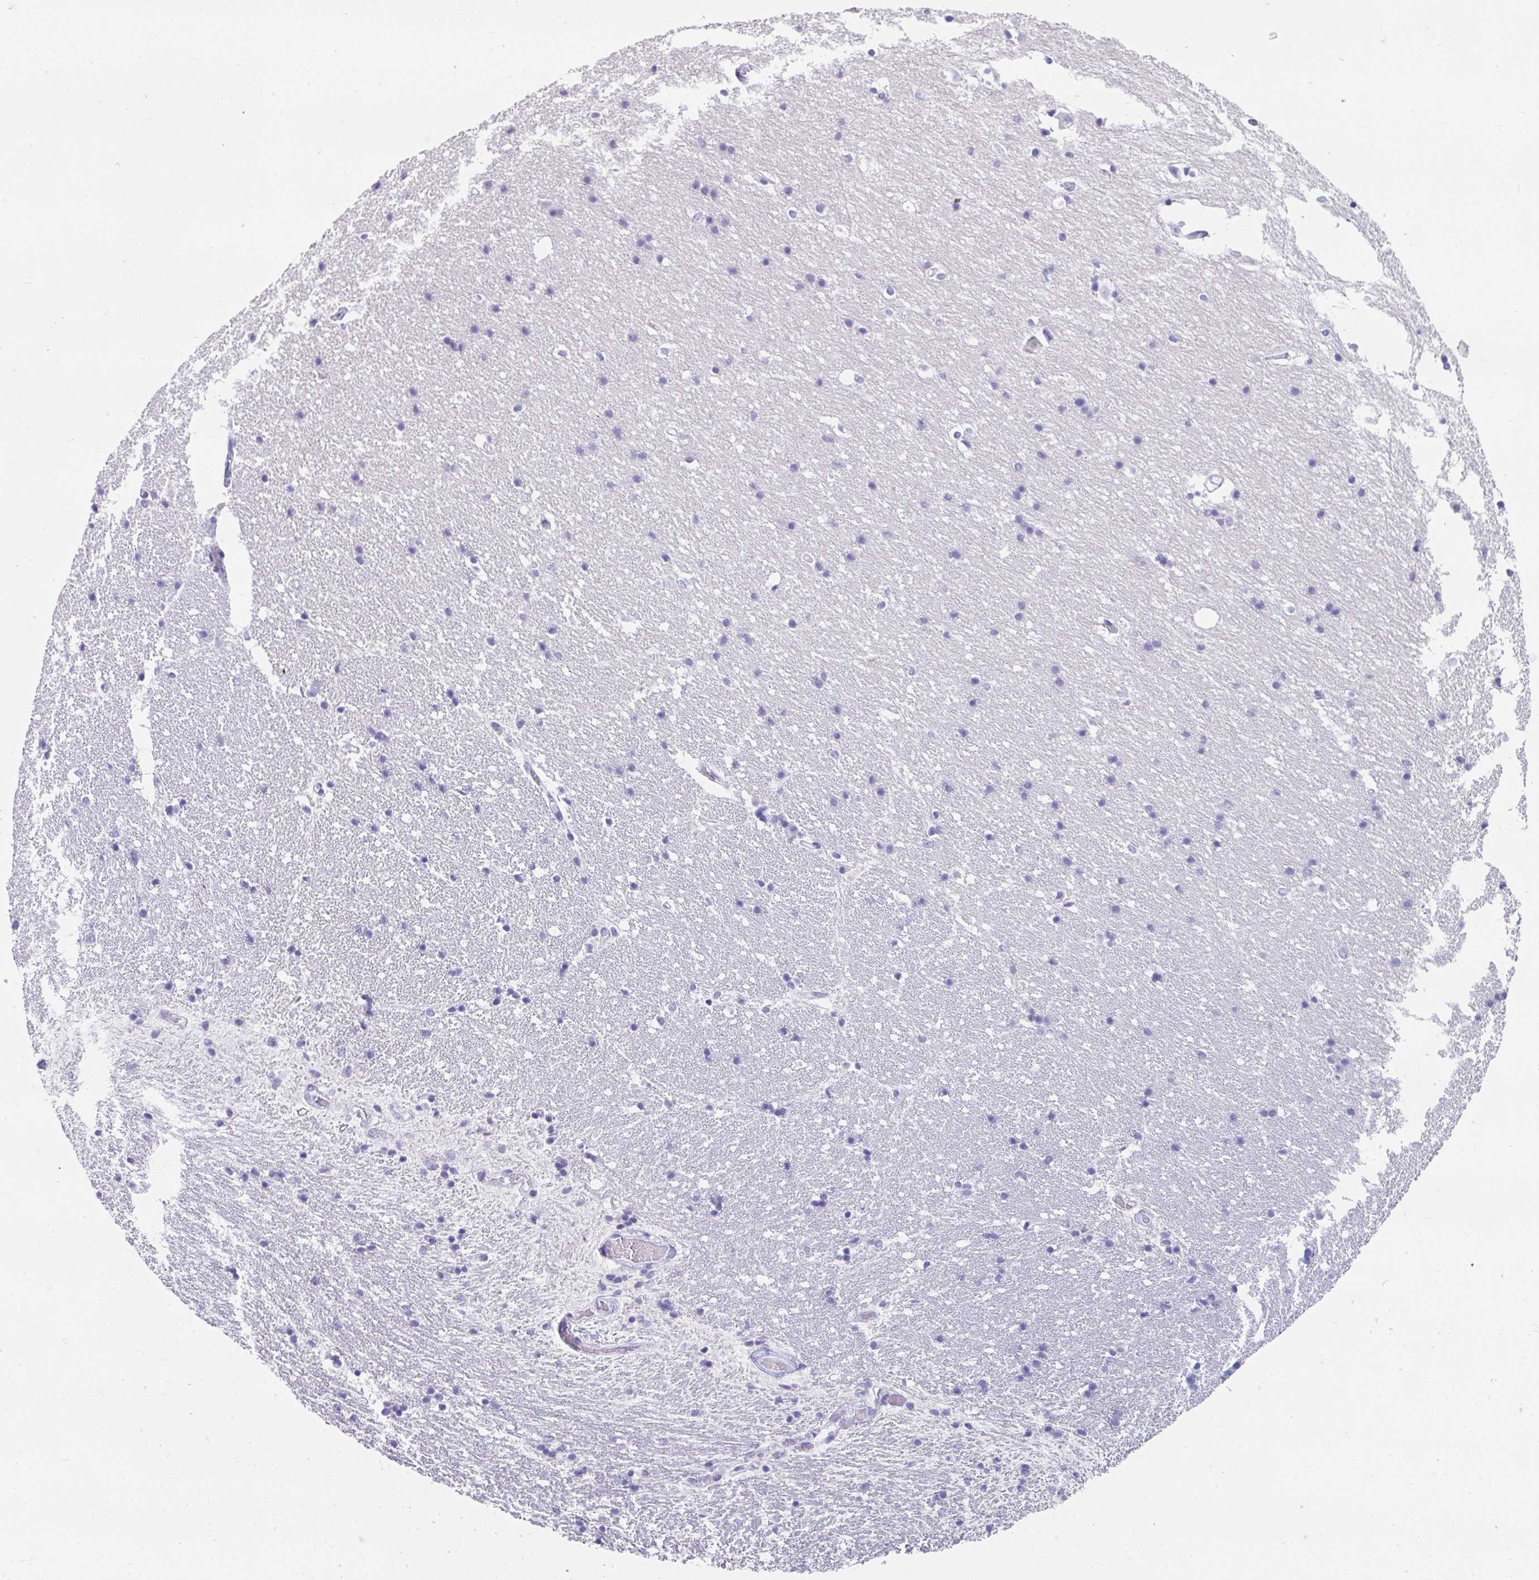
{"staining": {"intensity": "negative", "quantity": "none", "location": "none"}, "tissue": "hippocampus", "cell_type": "Glial cells", "image_type": "normal", "snomed": [{"axis": "morphology", "description": "Normal tissue, NOS"}, {"axis": "topography", "description": "Hippocampus"}], "caption": "IHC micrograph of benign human hippocampus stained for a protein (brown), which displays no staining in glial cells. (DAB immunohistochemistry with hematoxylin counter stain).", "gene": "TTC30A", "patient": {"sex": "male", "age": 63}}